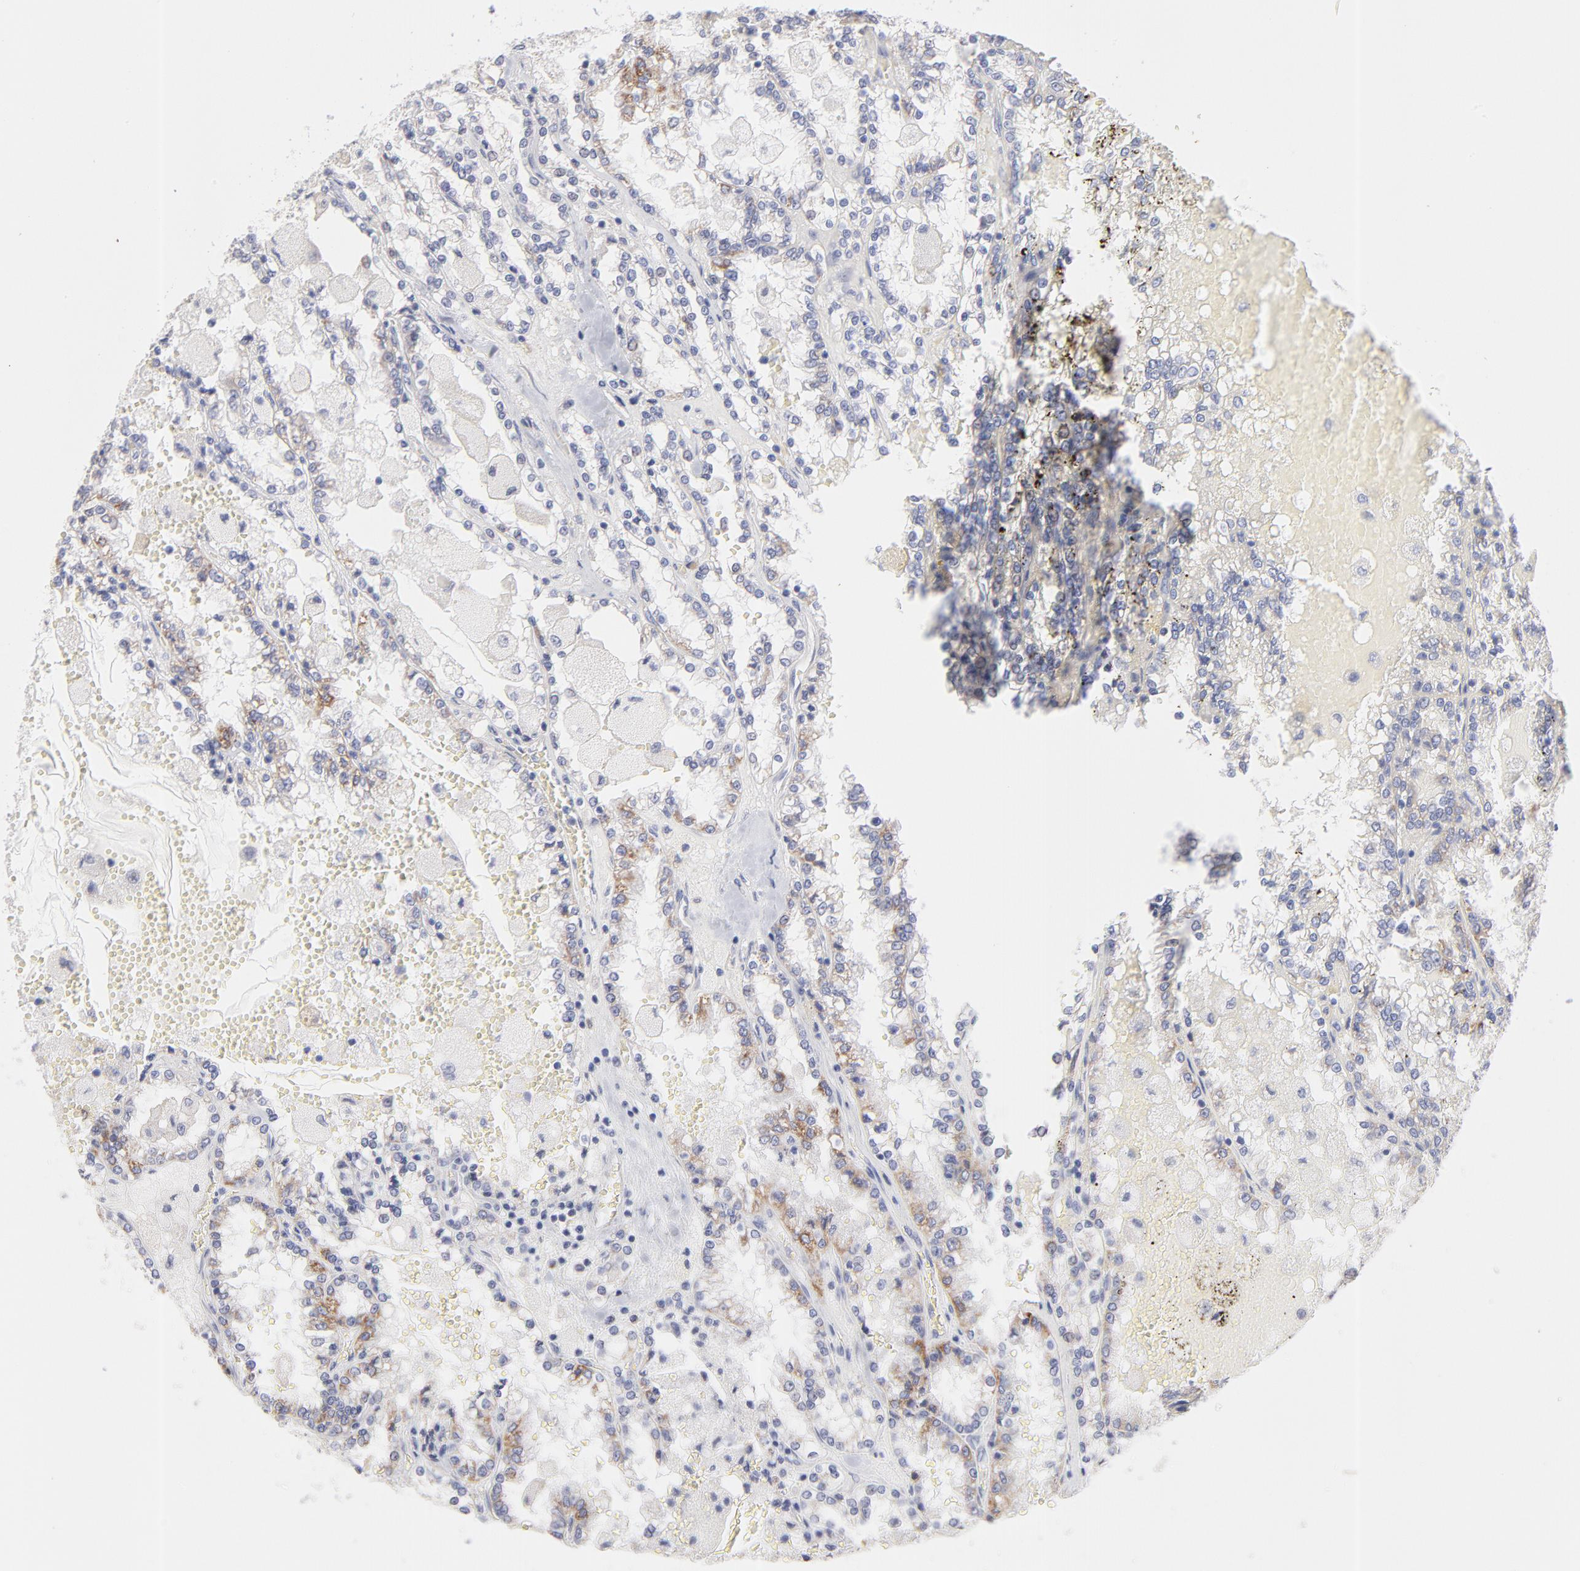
{"staining": {"intensity": "weak", "quantity": ">75%", "location": "cytoplasmic/membranous"}, "tissue": "renal cancer", "cell_type": "Tumor cells", "image_type": "cancer", "snomed": [{"axis": "morphology", "description": "Adenocarcinoma, NOS"}, {"axis": "topography", "description": "Kidney"}], "caption": "Adenocarcinoma (renal) stained for a protein reveals weak cytoplasmic/membranous positivity in tumor cells.", "gene": "TST", "patient": {"sex": "female", "age": 56}}